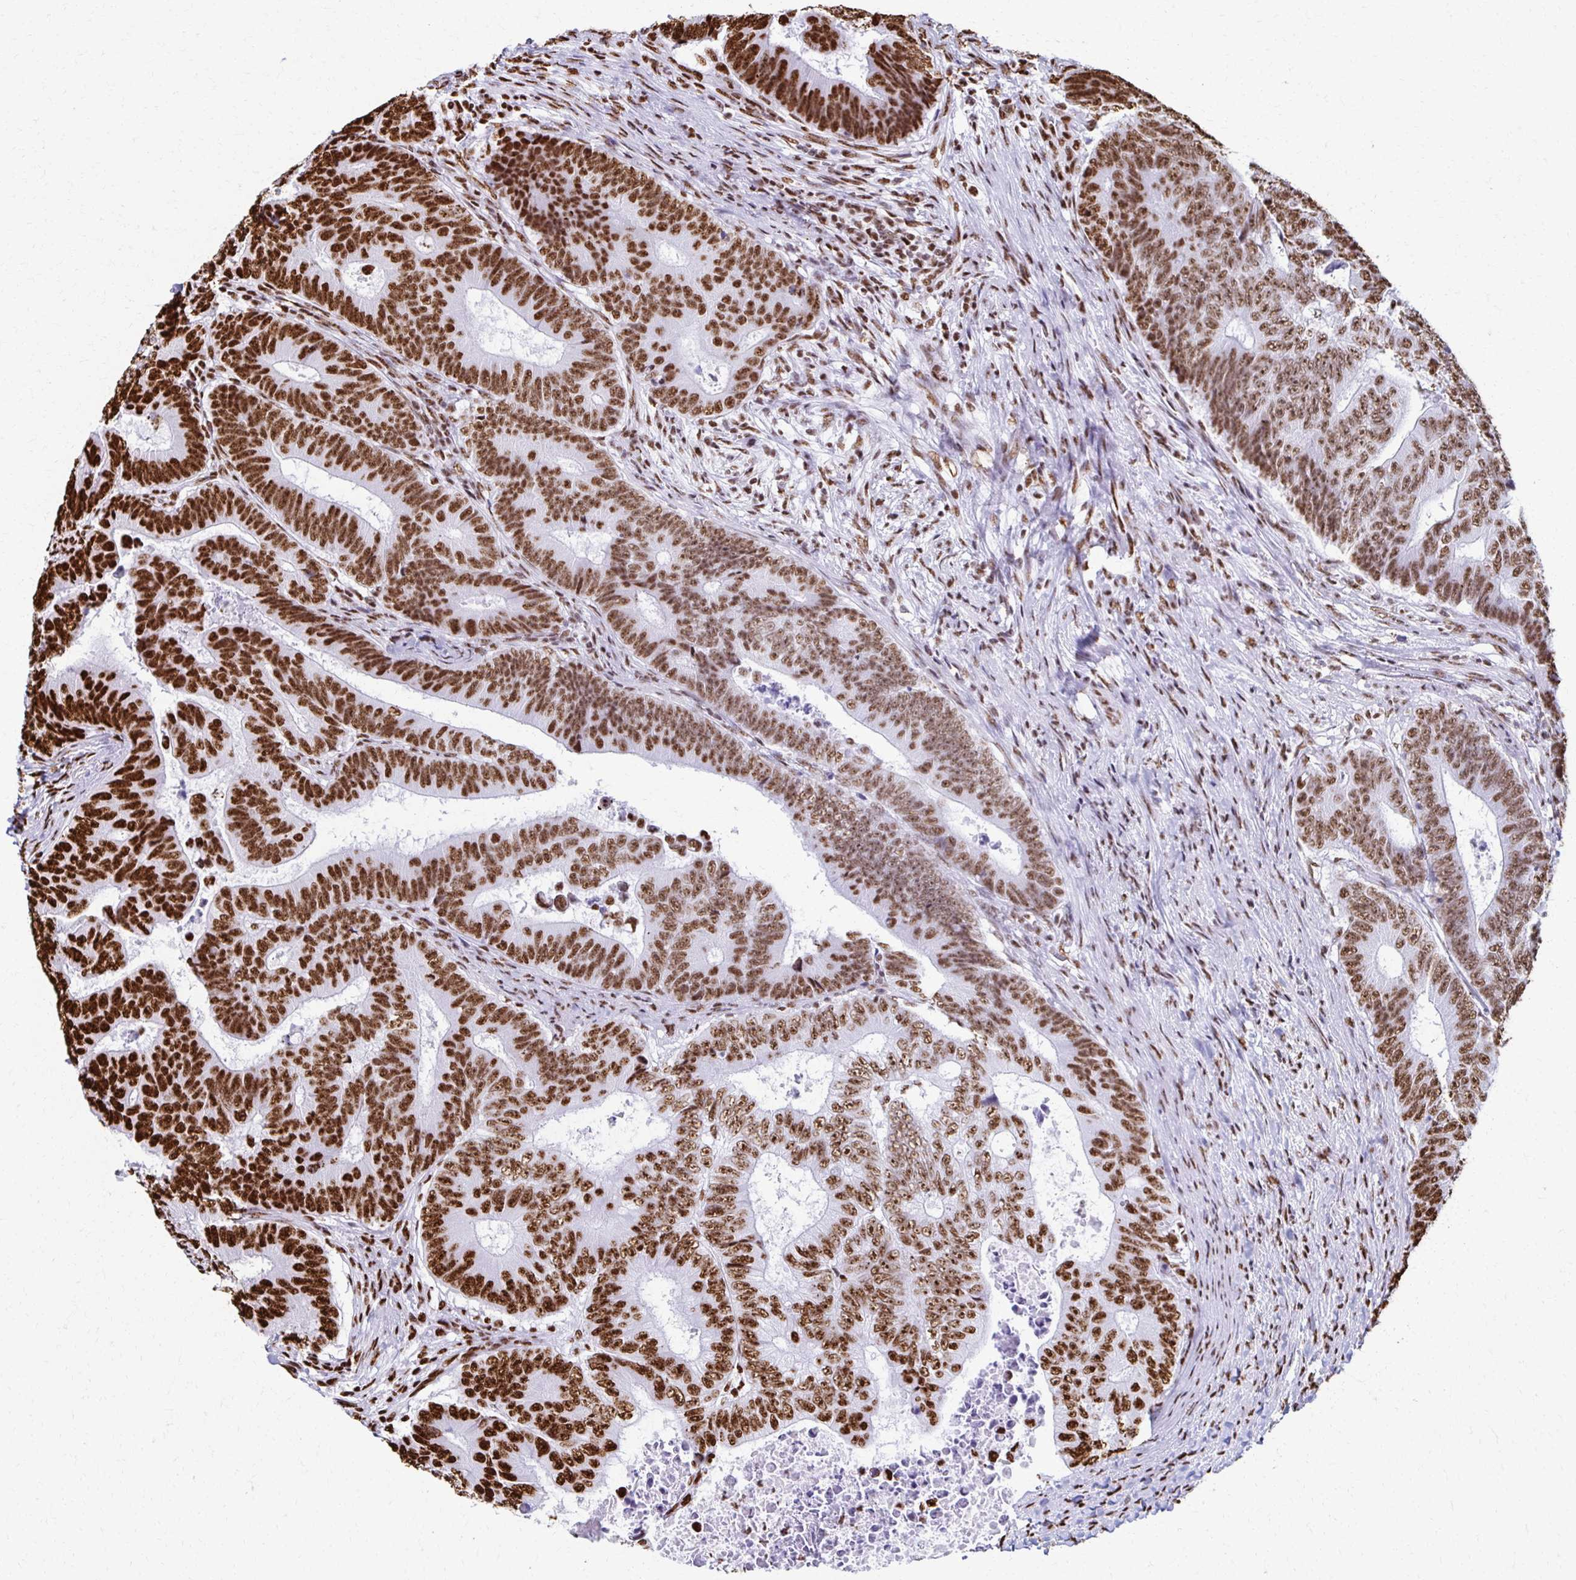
{"staining": {"intensity": "strong", "quantity": "25%-75%", "location": "nuclear"}, "tissue": "colorectal cancer", "cell_type": "Tumor cells", "image_type": "cancer", "snomed": [{"axis": "morphology", "description": "Adenocarcinoma, NOS"}, {"axis": "topography", "description": "Colon"}], "caption": "Protein expression analysis of adenocarcinoma (colorectal) displays strong nuclear expression in about 25%-75% of tumor cells. The protein of interest is stained brown, and the nuclei are stained in blue (DAB (3,3'-diaminobenzidine) IHC with brightfield microscopy, high magnification).", "gene": "NONO", "patient": {"sex": "female", "age": 48}}